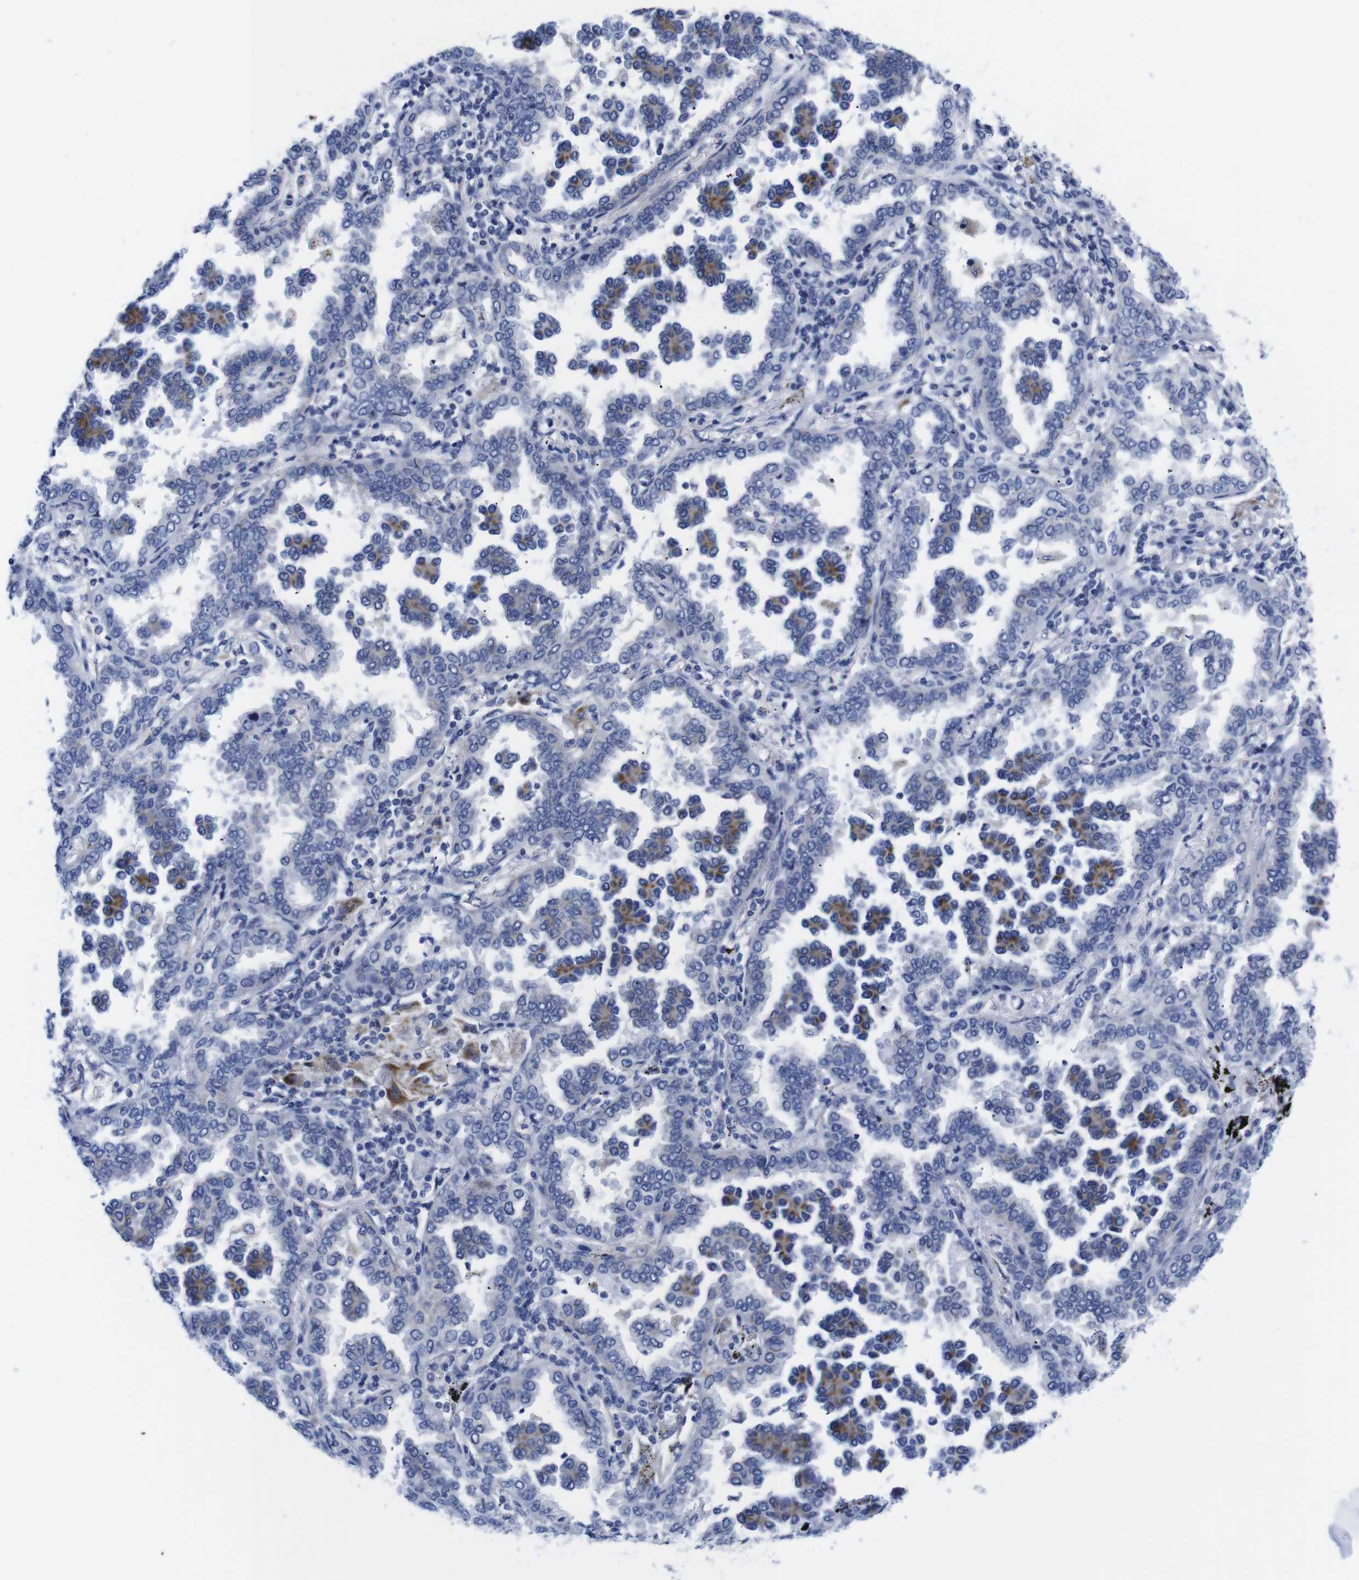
{"staining": {"intensity": "negative", "quantity": "none", "location": "none"}, "tissue": "lung cancer", "cell_type": "Tumor cells", "image_type": "cancer", "snomed": [{"axis": "morphology", "description": "Normal tissue, NOS"}, {"axis": "morphology", "description": "Adenocarcinoma, NOS"}, {"axis": "topography", "description": "Lung"}], "caption": "Immunohistochemistry of lung cancer reveals no expression in tumor cells.", "gene": "LRRC55", "patient": {"sex": "male", "age": 59}}